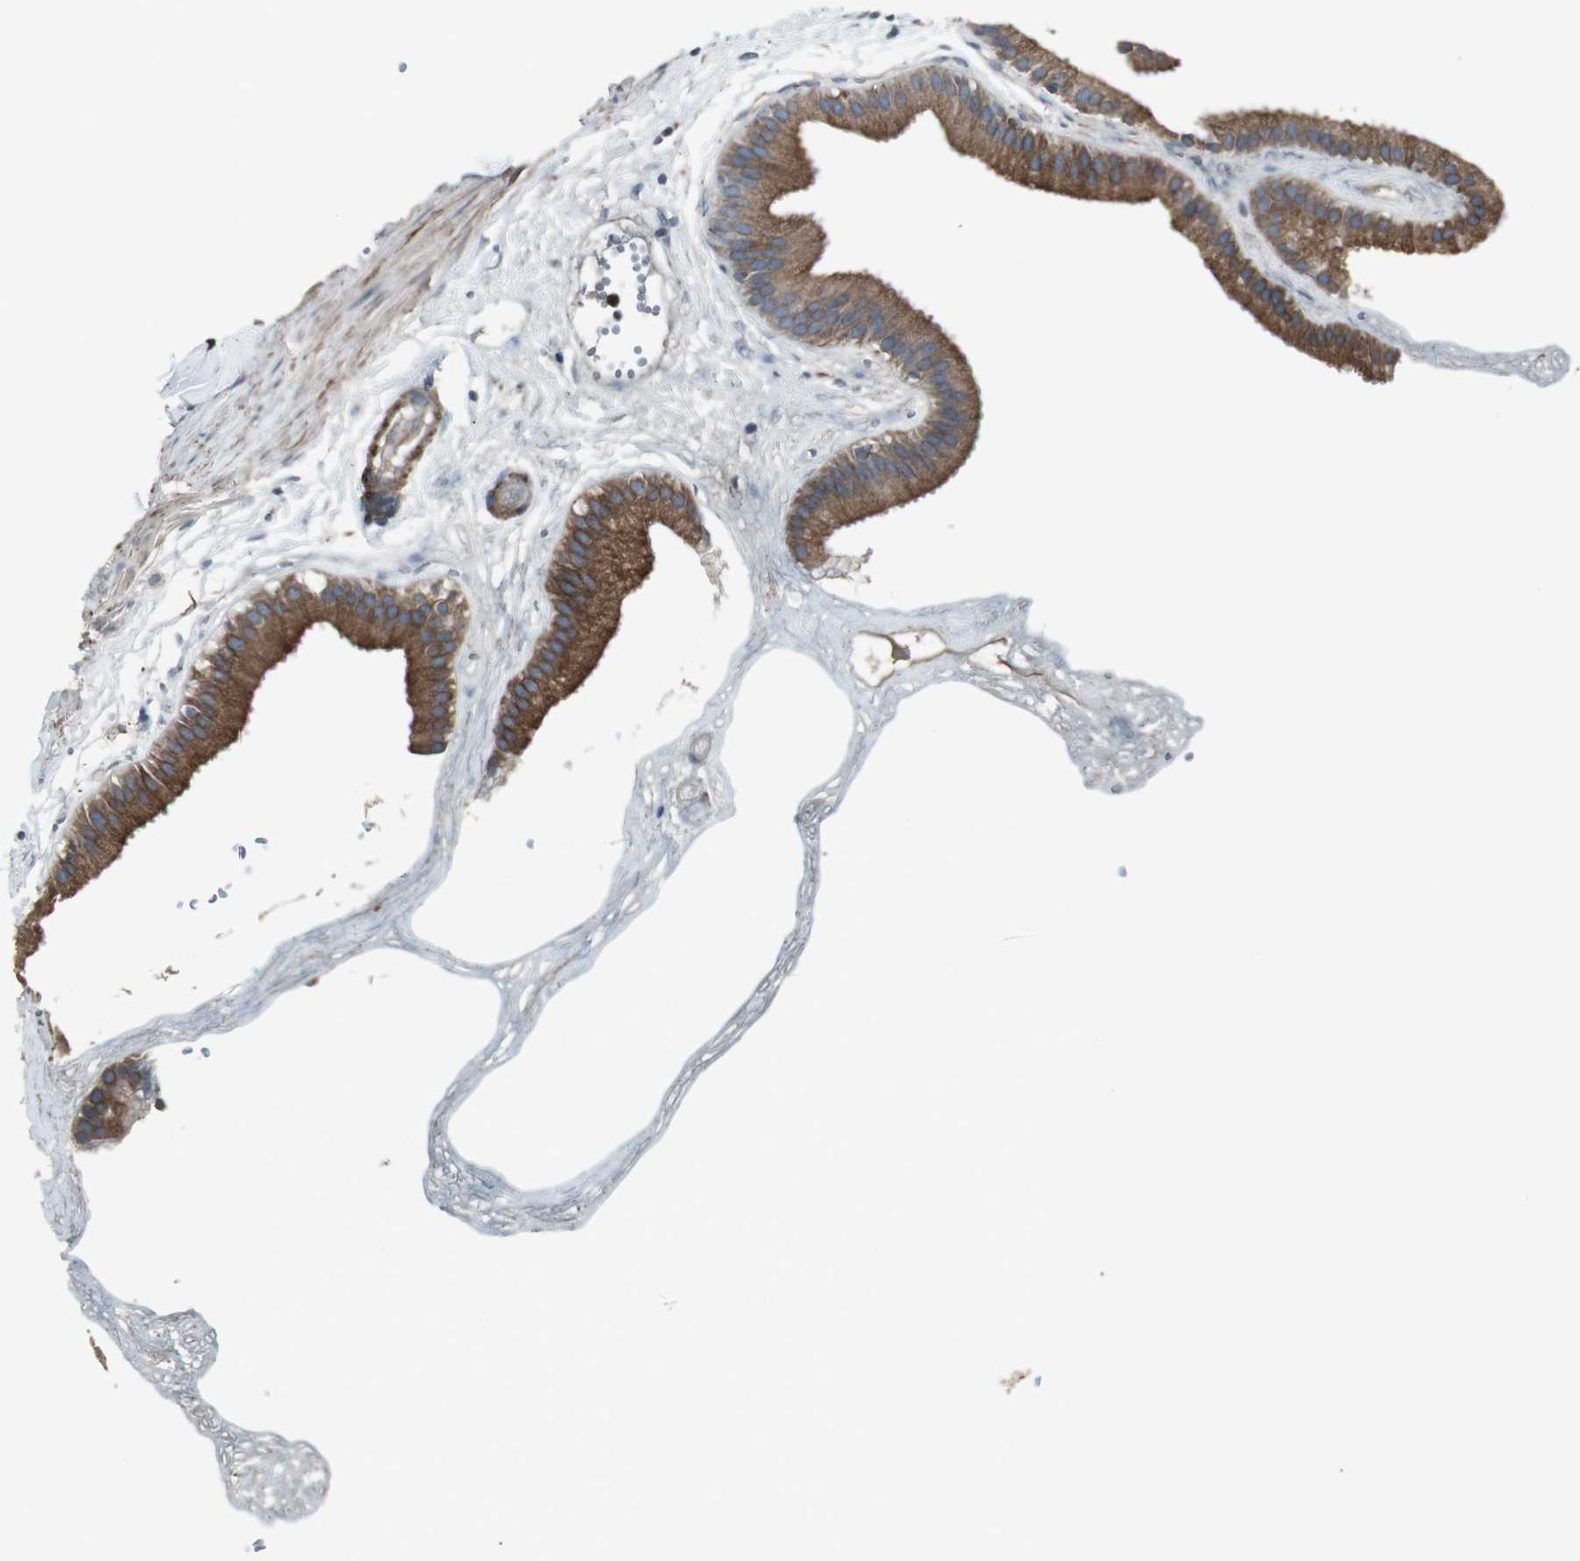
{"staining": {"intensity": "strong", "quantity": ">75%", "location": "cytoplasmic/membranous"}, "tissue": "gallbladder", "cell_type": "Glandular cells", "image_type": "normal", "snomed": [{"axis": "morphology", "description": "Normal tissue, NOS"}, {"axis": "topography", "description": "Gallbladder"}], "caption": "Immunohistochemical staining of normal human gallbladder exhibits >75% levels of strong cytoplasmic/membranous protein expression in about >75% of glandular cells.", "gene": "LNPK", "patient": {"sex": "female", "age": 64}}